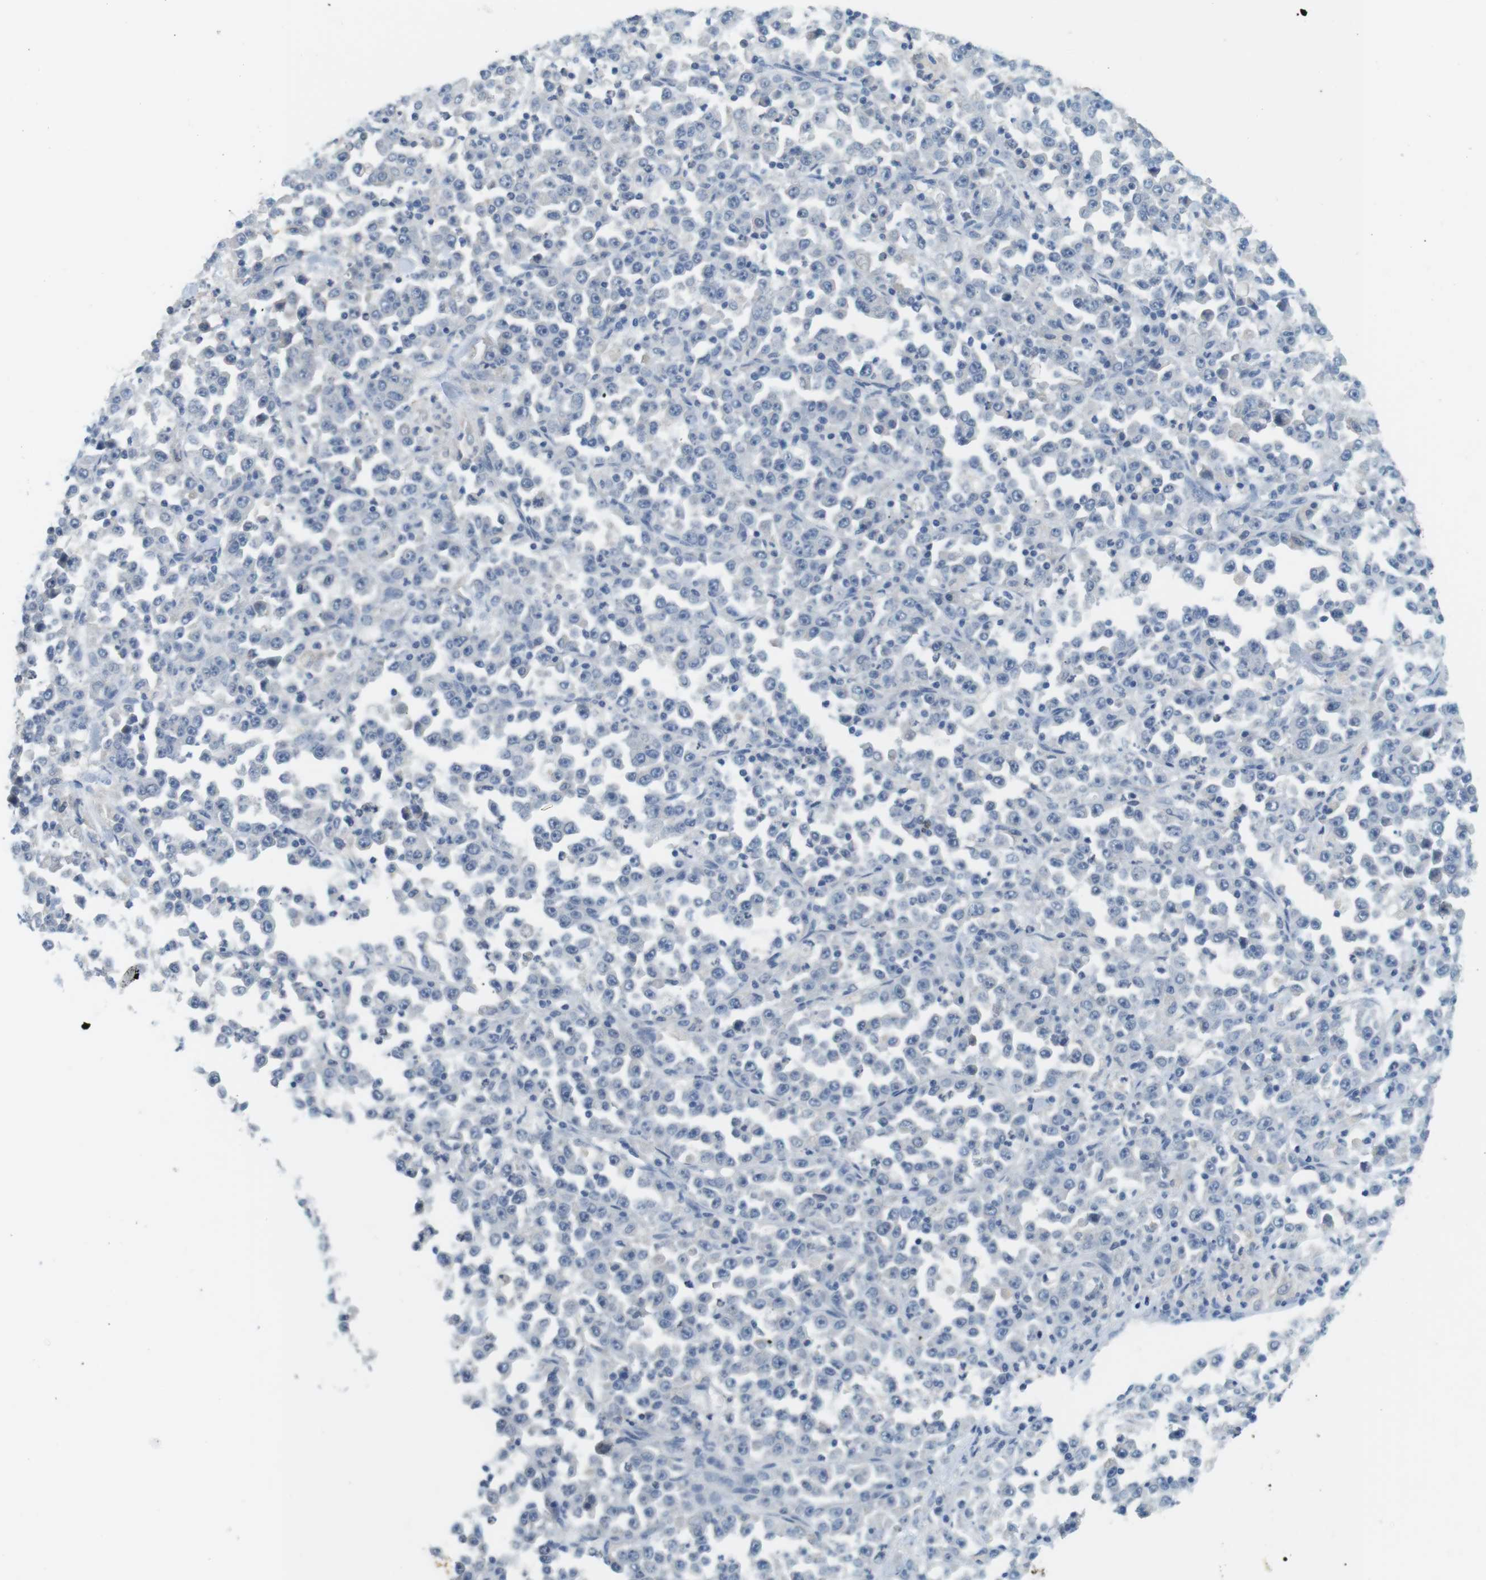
{"staining": {"intensity": "negative", "quantity": "none", "location": "none"}, "tissue": "stomach cancer", "cell_type": "Tumor cells", "image_type": "cancer", "snomed": [{"axis": "morphology", "description": "Normal tissue, NOS"}, {"axis": "morphology", "description": "Adenocarcinoma, NOS"}, {"axis": "topography", "description": "Stomach, upper"}, {"axis": "topography", "description": "Stomach"}], "caption": "Protein analysis of stomach cancer (adenocarcinoma) demonstrates no significant positivity in tumor cells.", "gene": "MUC5B", "patient": {"sex": "male", "age": 59}}